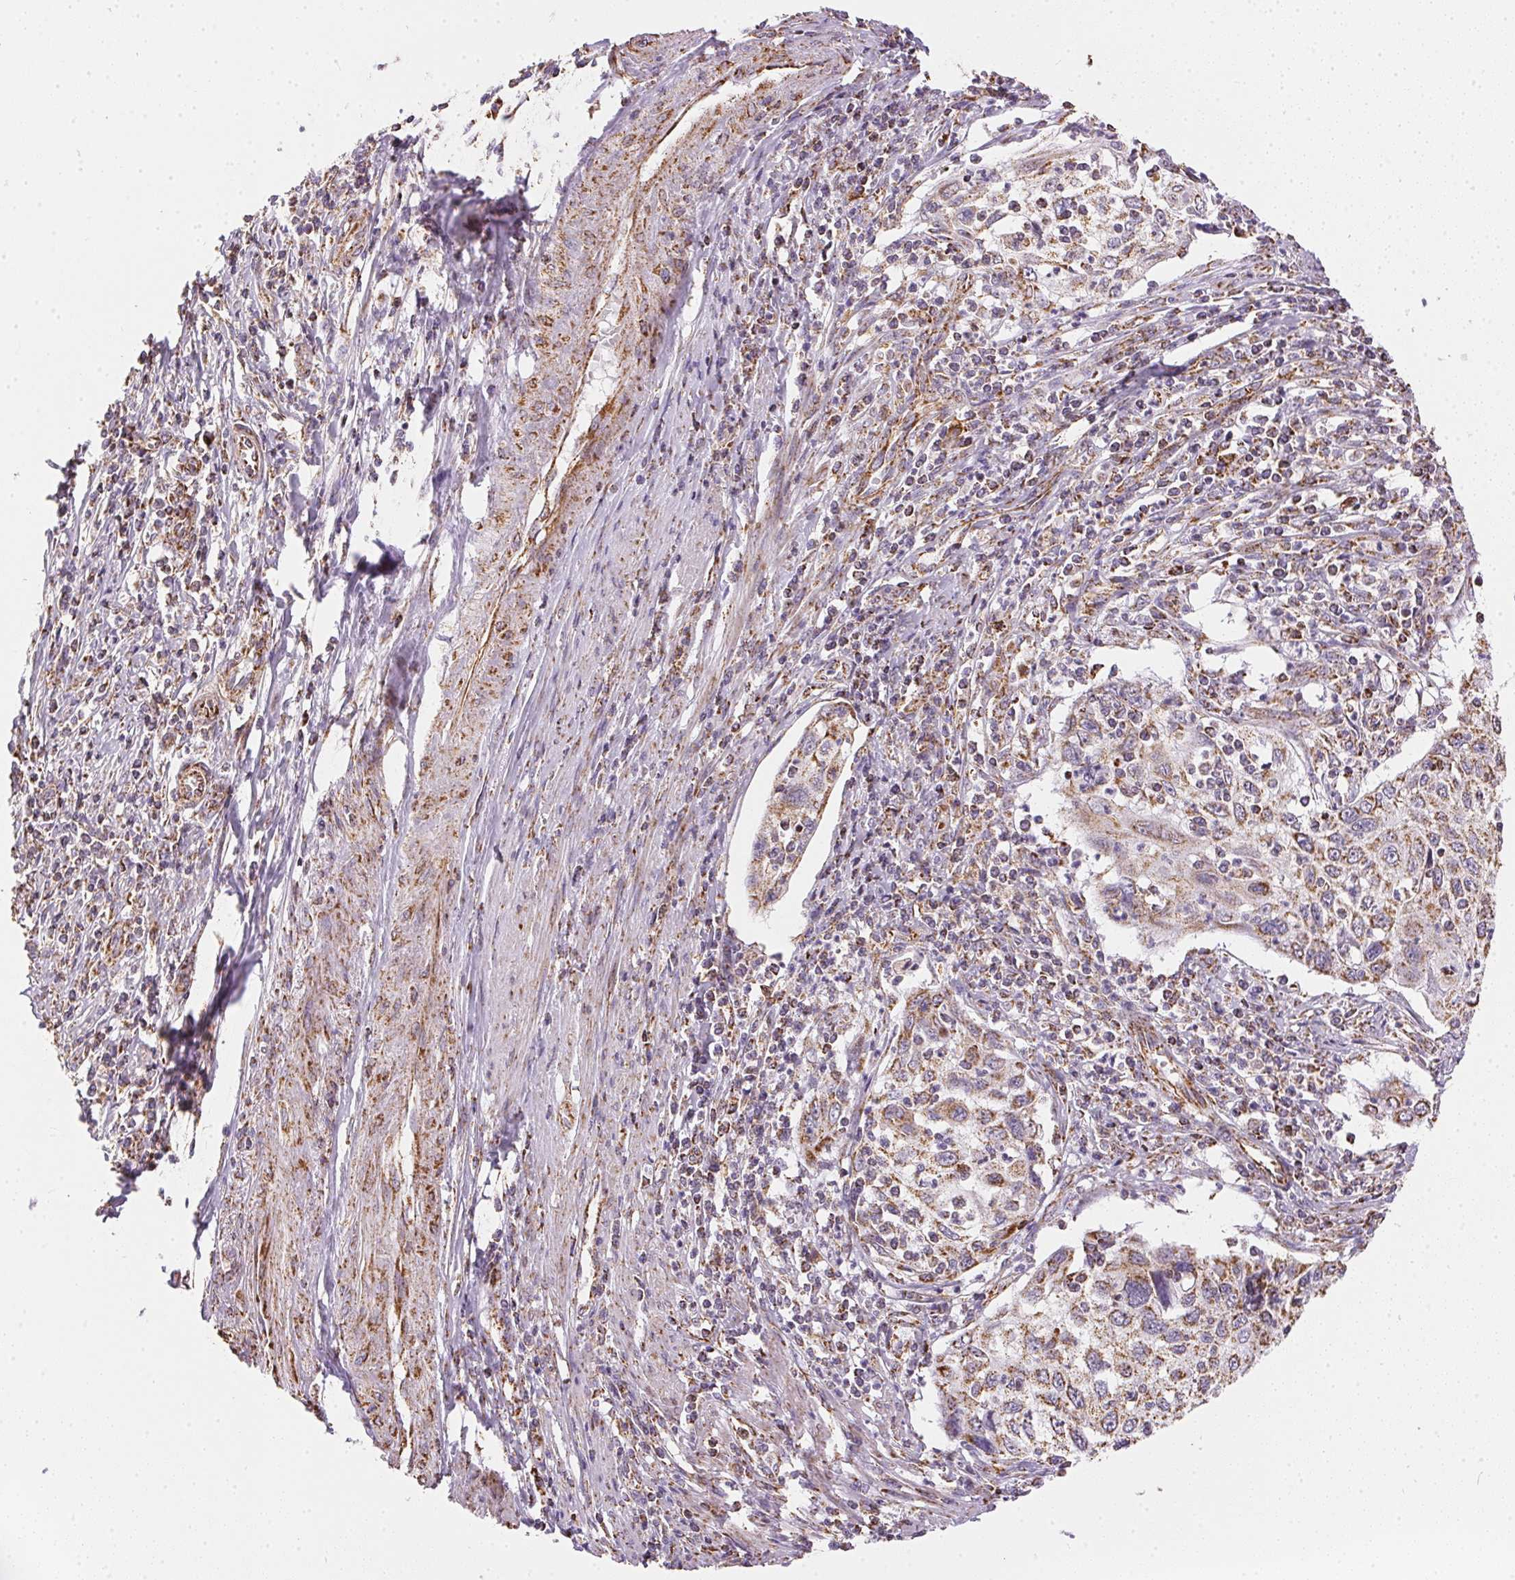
{"staining": {"intensity": "moderate", "quantity": ">75%", "location": "cytoplasmic/membranous"}, "tissue": "cervical cancer", "cell_type": "Tumor cells", "image_type": "cancer", "snomed": [{"axis": "morphology", "description": "Squamous cell carcinoma, NOS"}, {"axis": "topography", "description": "Cervix"}], "caption": "About >75% of tumor cells in human cervical squamous cell carcinoma show moderate cytoplasmic/membranous protein positivity as visualized by brown immunohistochemical staining.", "gene": "MAPK11", "patient": {"sex": "female", "age": 70}}